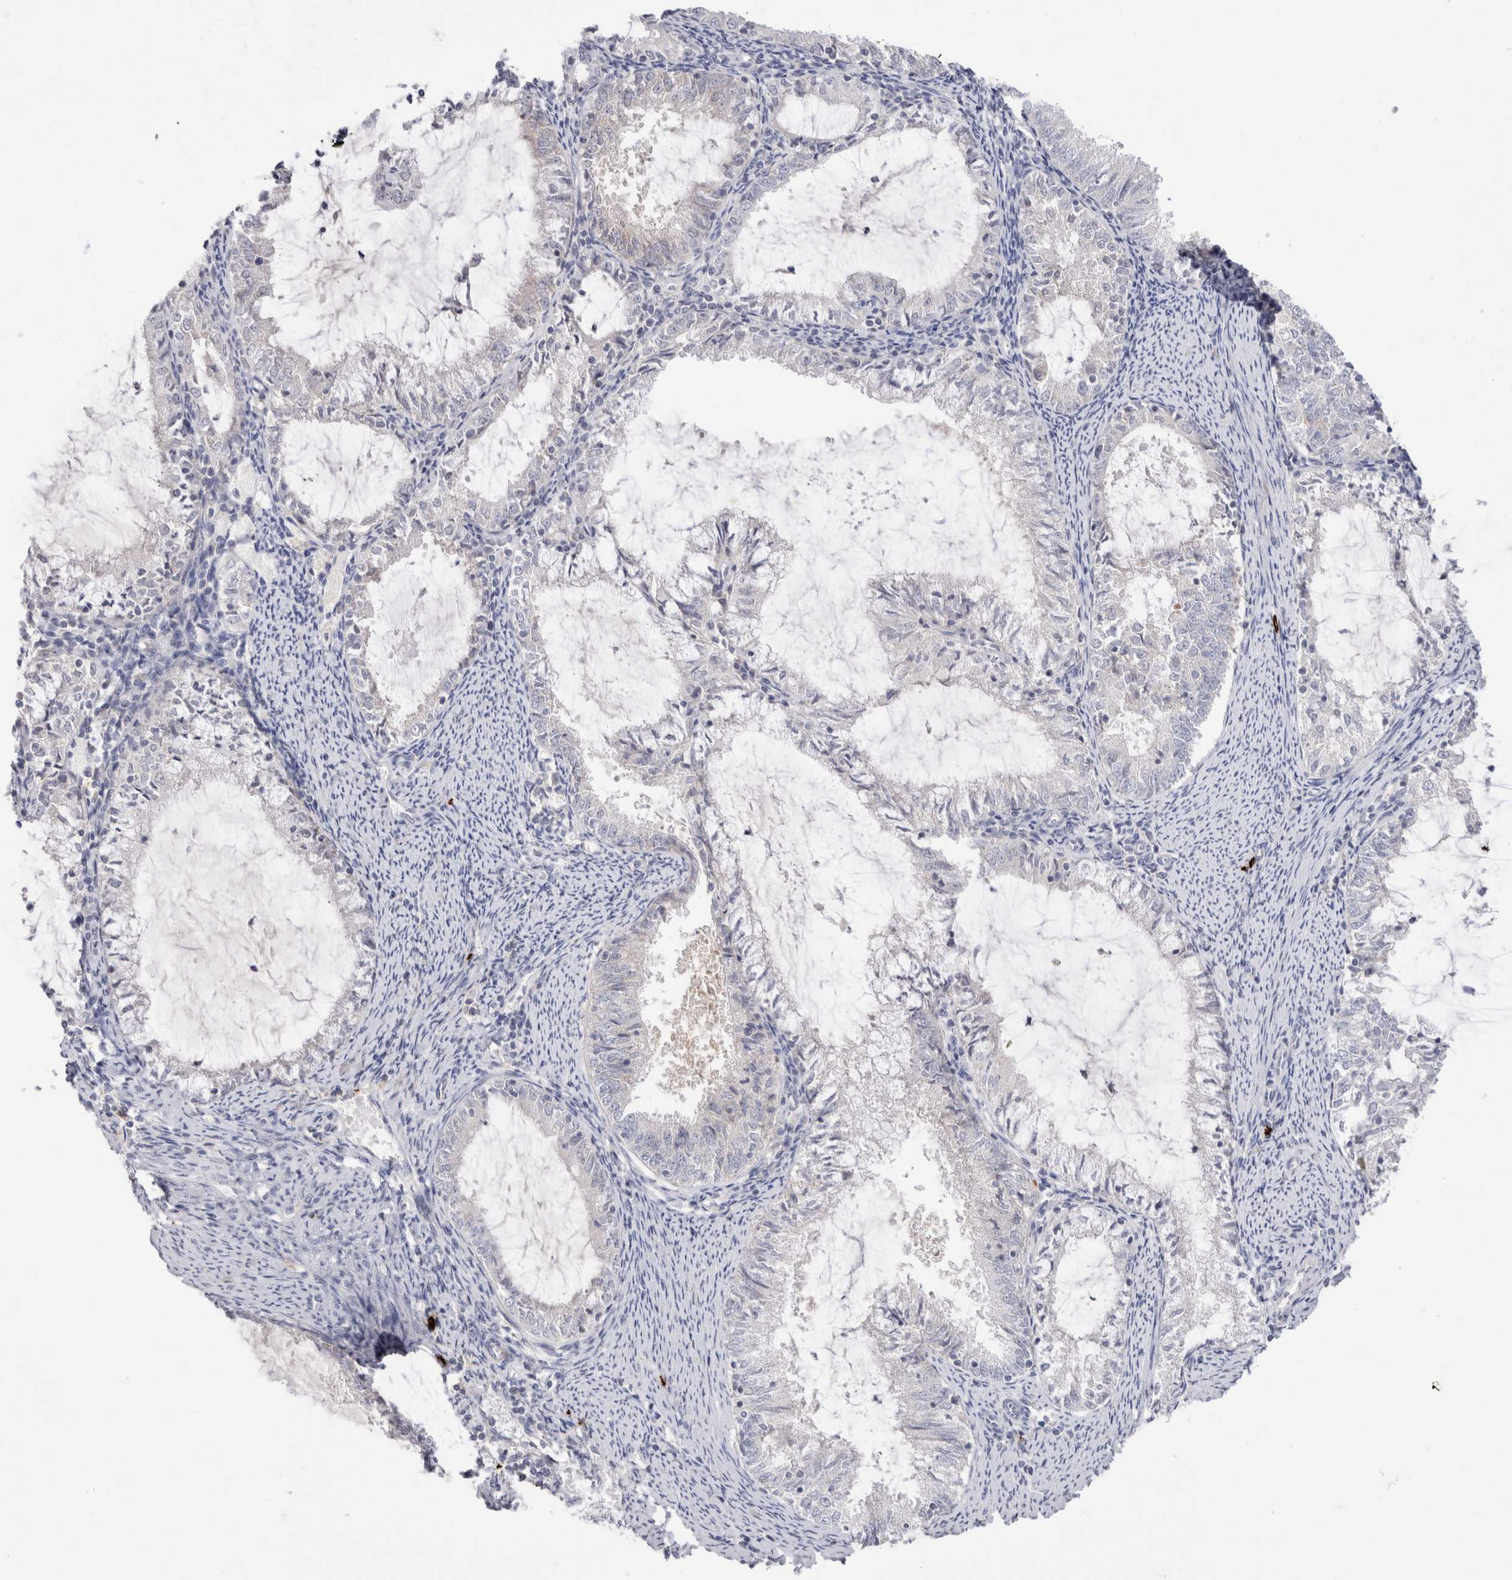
{"staining": {"intensity": "negative", "quantity": "none", "location": "none"}, "tissue": "endometrial cancer", "cell_type": "Tumor cells", "image_type": "cancer", "snomed": [{"axis": "morphology", "description": "Adenocarcinoma, NOS"}, {"axis": "topography", "description": "Endometrium"}], "caption": "High power microscopy photomicrograph of an immunohistochemistry micrograph of endometrial cancer, revealing no significant expression in tumor cells. The staining was performed using DAB (3,3'-diaminobenzidine) to visualize the protein expression in brown, while the nuclei were stained in blue with hematoxylin (Magnification: 20x).", "gene": "SPINK2", "patient": {"sex": "female", "age": 57}}